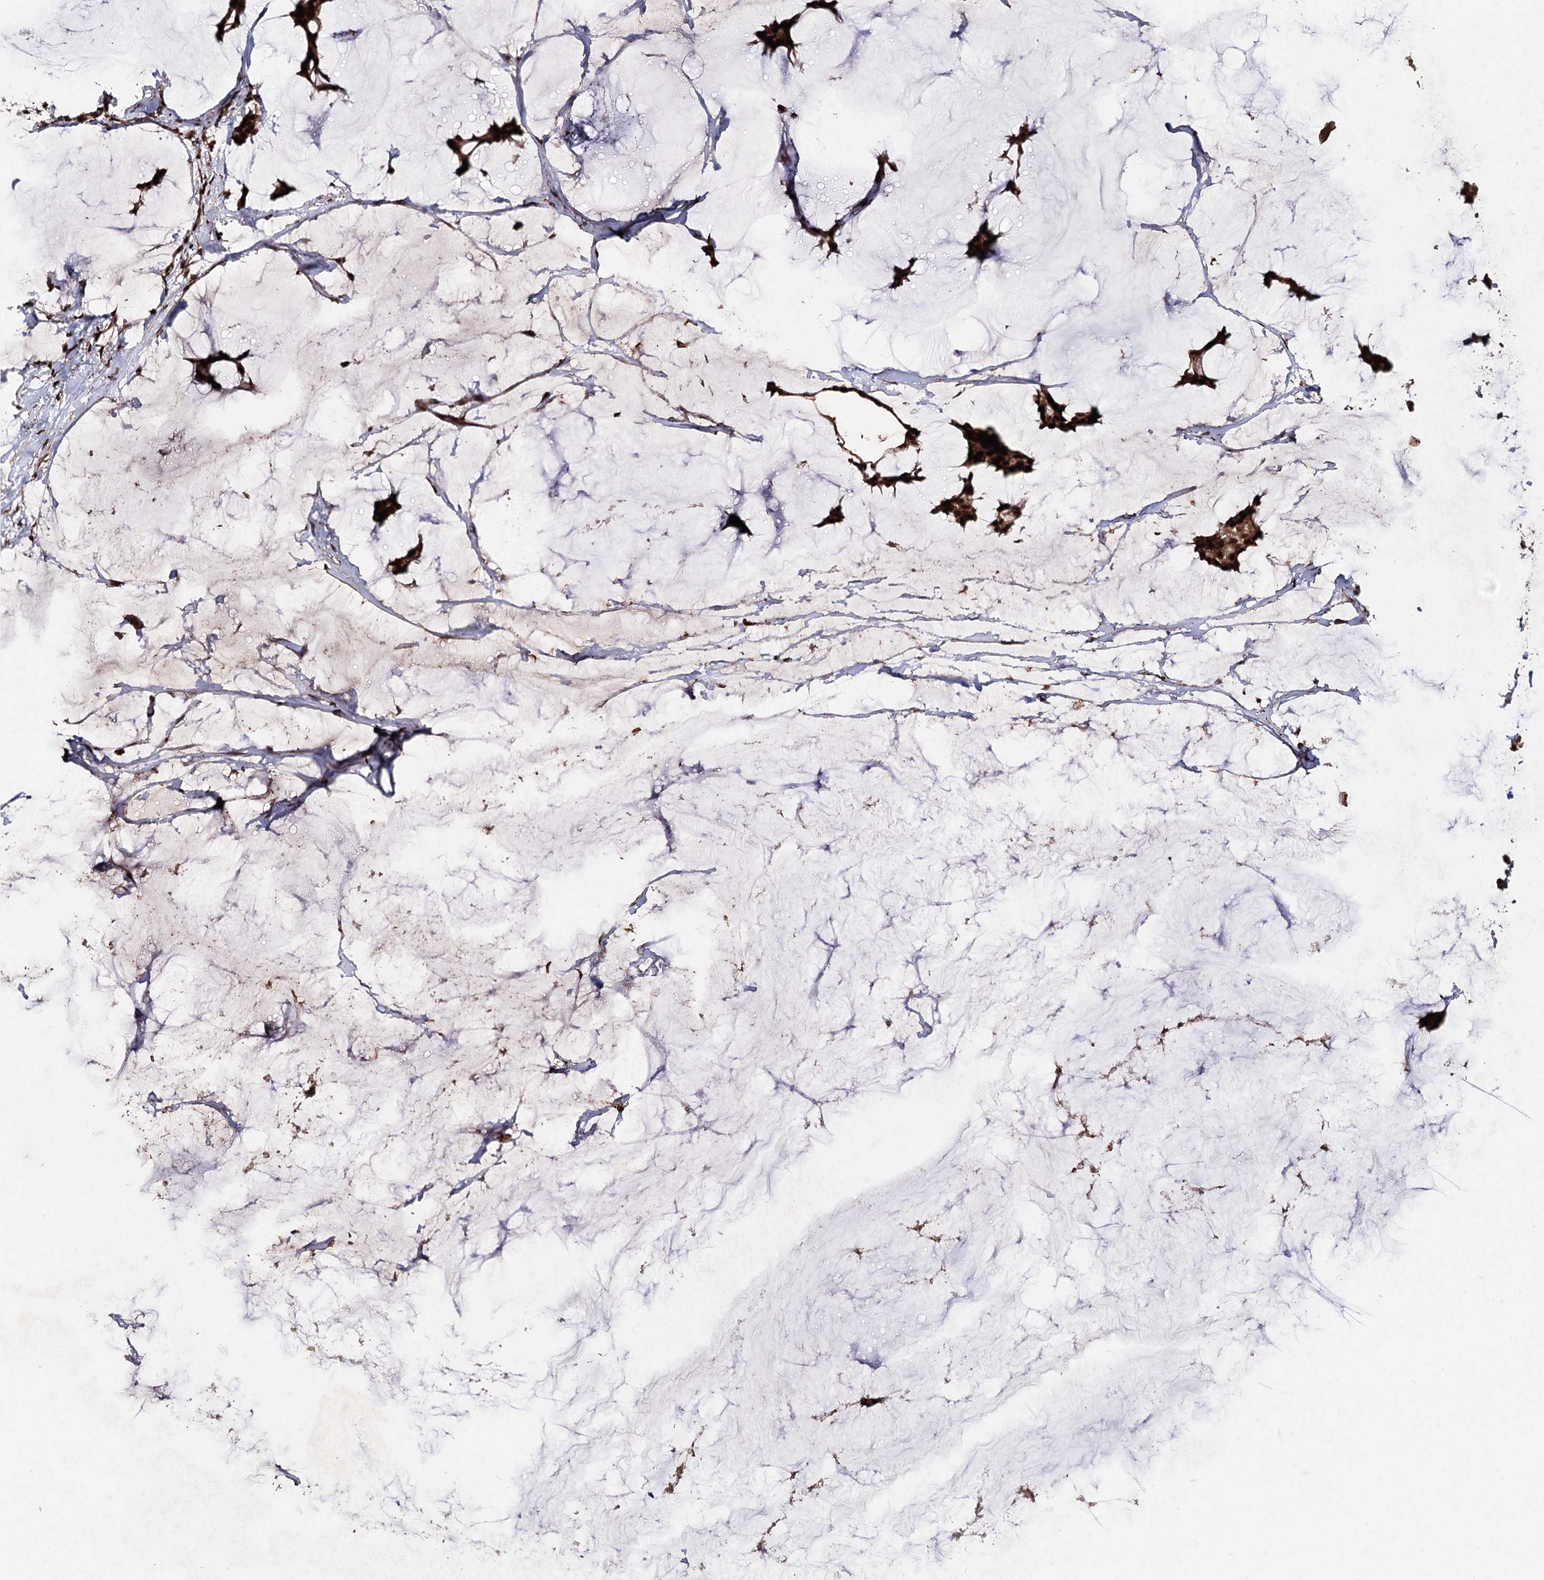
{"staining": {"intensity": "strong", "quantity": ">75%", "location": "cytoplasmic/membranous,nuclear"}, "tissue": "breast cancer", "cell_type": "Tumor cells", "image_type": "cancer", "snomed": [{"axis": "morphology", "description": "Duct carcinoma"}, {"axis": "topography", "description": "Breast"}], "caption": "Breast infiltrating ductal carcinoma was stained to show a protein in brown. There is high levels of strong cytoplasmic/membranous and nuclear expression in about >75% of tumor cells.", "gene": "U2SURP", "patient": {"sex": "female", "age": 93}}